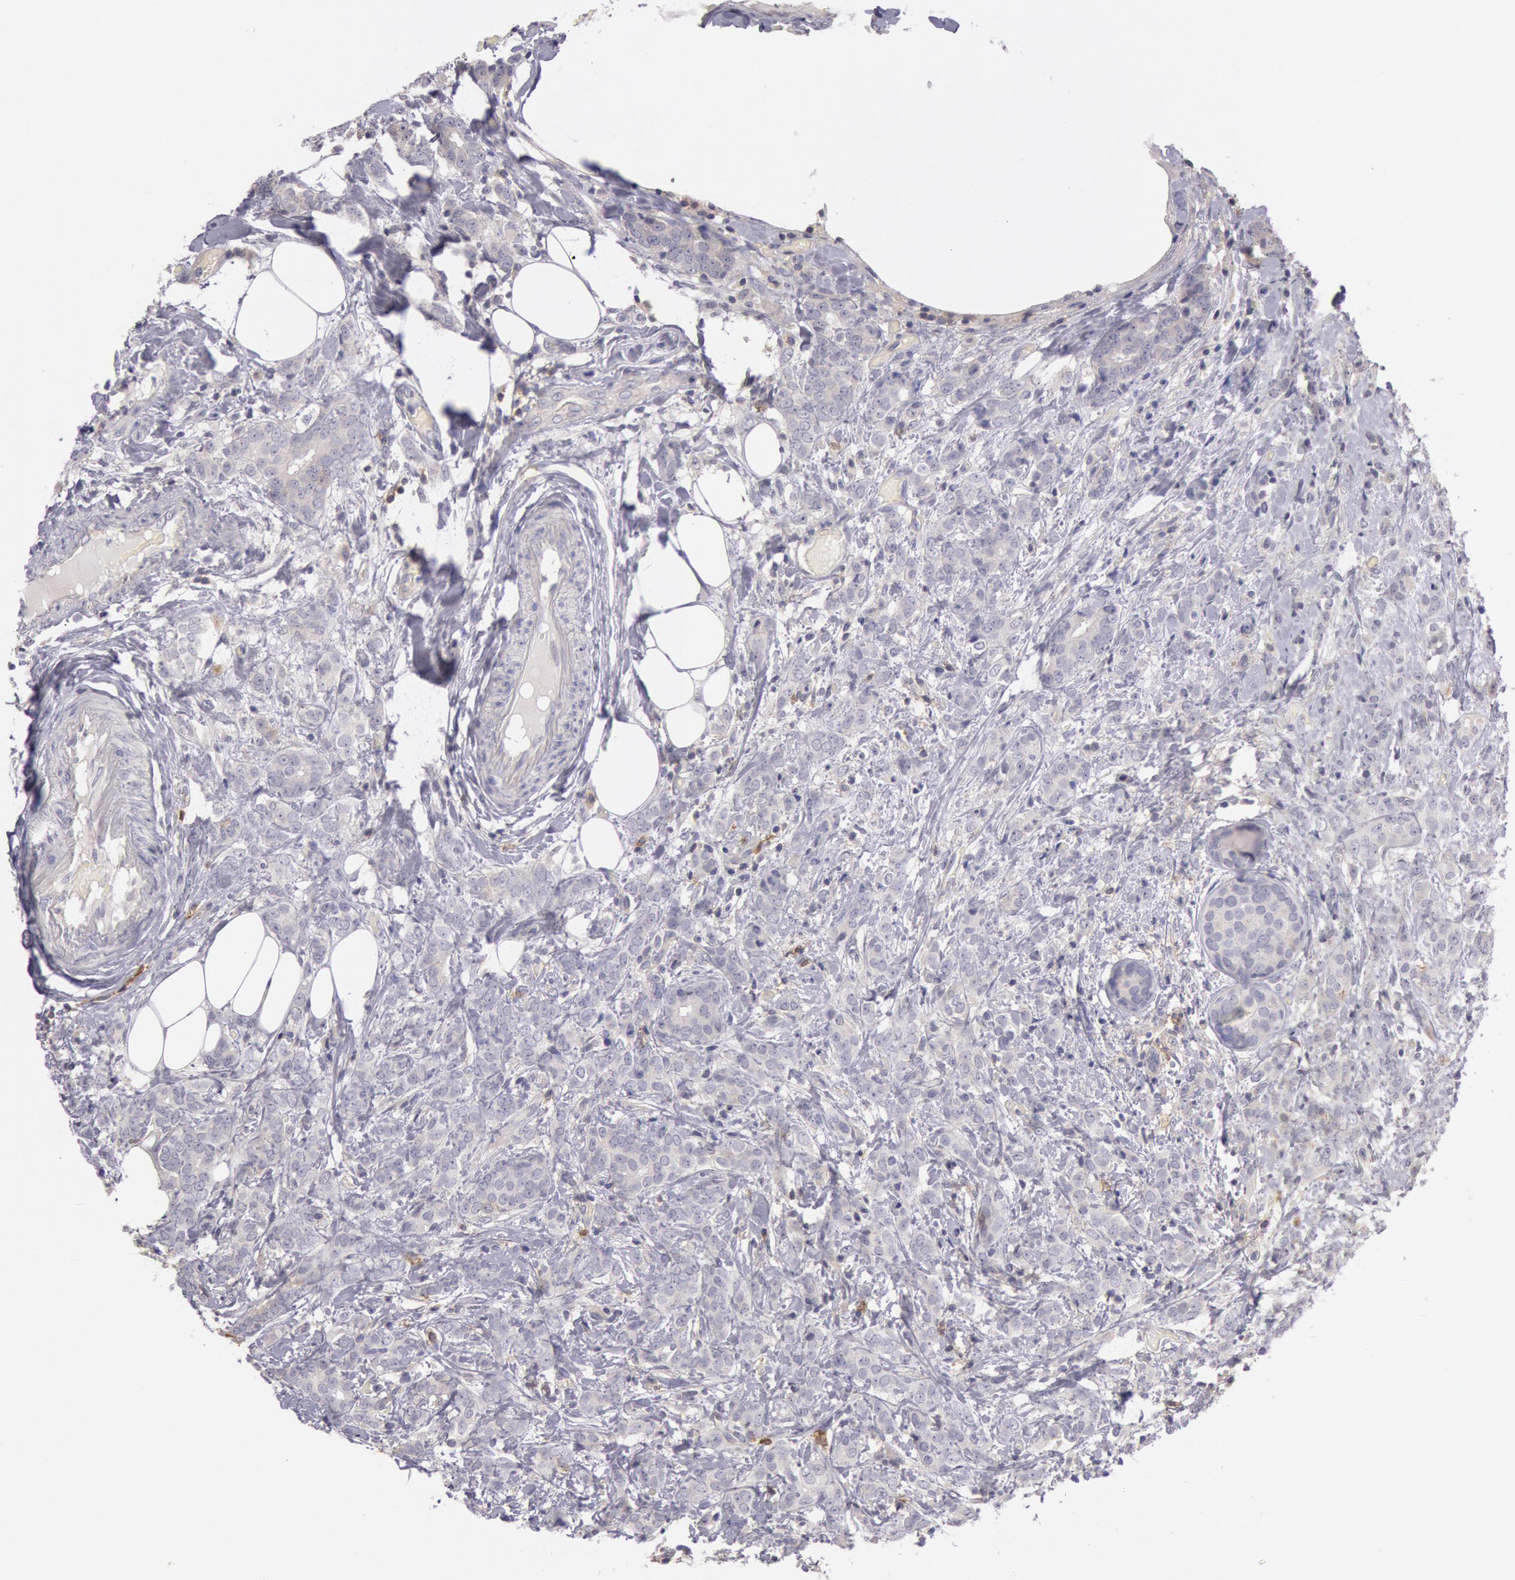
{"staining": {"intensity": "weak", "quantity": "25%-75%", "location": "cytoplasmic/membranous"}, "tissue": "breast cancer", "cell_type": "Tumor cells", "image_type": "cancer", "snomed": [{"axis": "morphology", "description": "Duct carcinoma"}, {"axis": "topography", "description": "Breast"}], "caption": "Immunohistochemistry (IHC) (DAB (3,3'-diaminobenzidine)) staining of infiltrating ductal carcinoma (breast) exhibits weak cytoplasmic/membranous protein expression in approximately 25%-75% of tumor cells.", "gene": "TRIB2", "patient": {"sex": "female", "age": 53}}